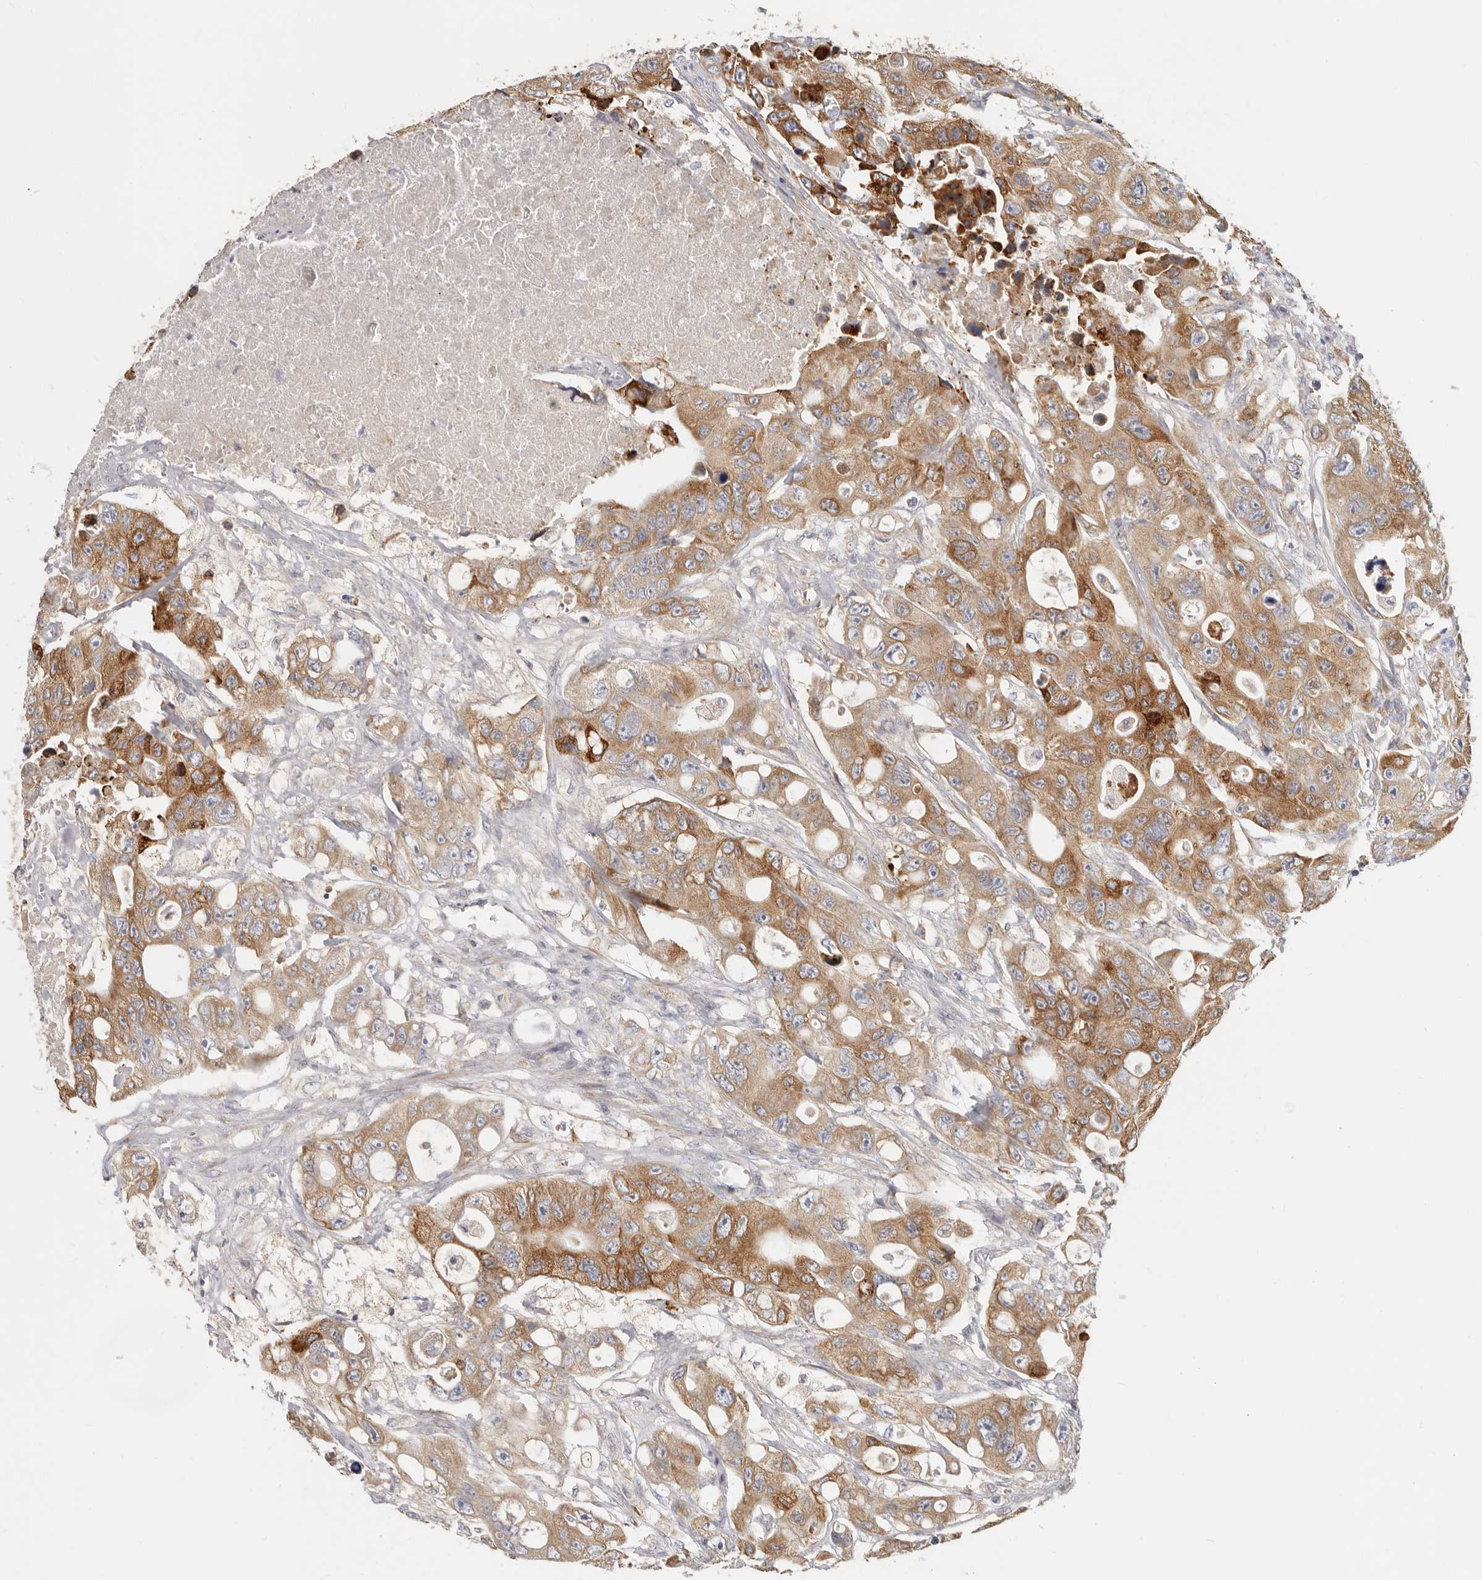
{"staining": {"intensity": "moderate", "quantity": ">75%", "location": "cytoplasmic/membranous"}, "tissue": "colorectal cancer", "cell_type": "Tumor cells", "image_type": "cancer", "snomed": [{"axis": "morphology", "description": "Adenocarcinoma, NOS"}, {"axis": "topography", "description": "Colon"}], "caption": "Colorectal cancer (adenocarcinoma) stained with a protein marker reveals moderate staining in tumor cells.", "gene": "TFB2M", "patient": {"sex": "female", "age": 46}}